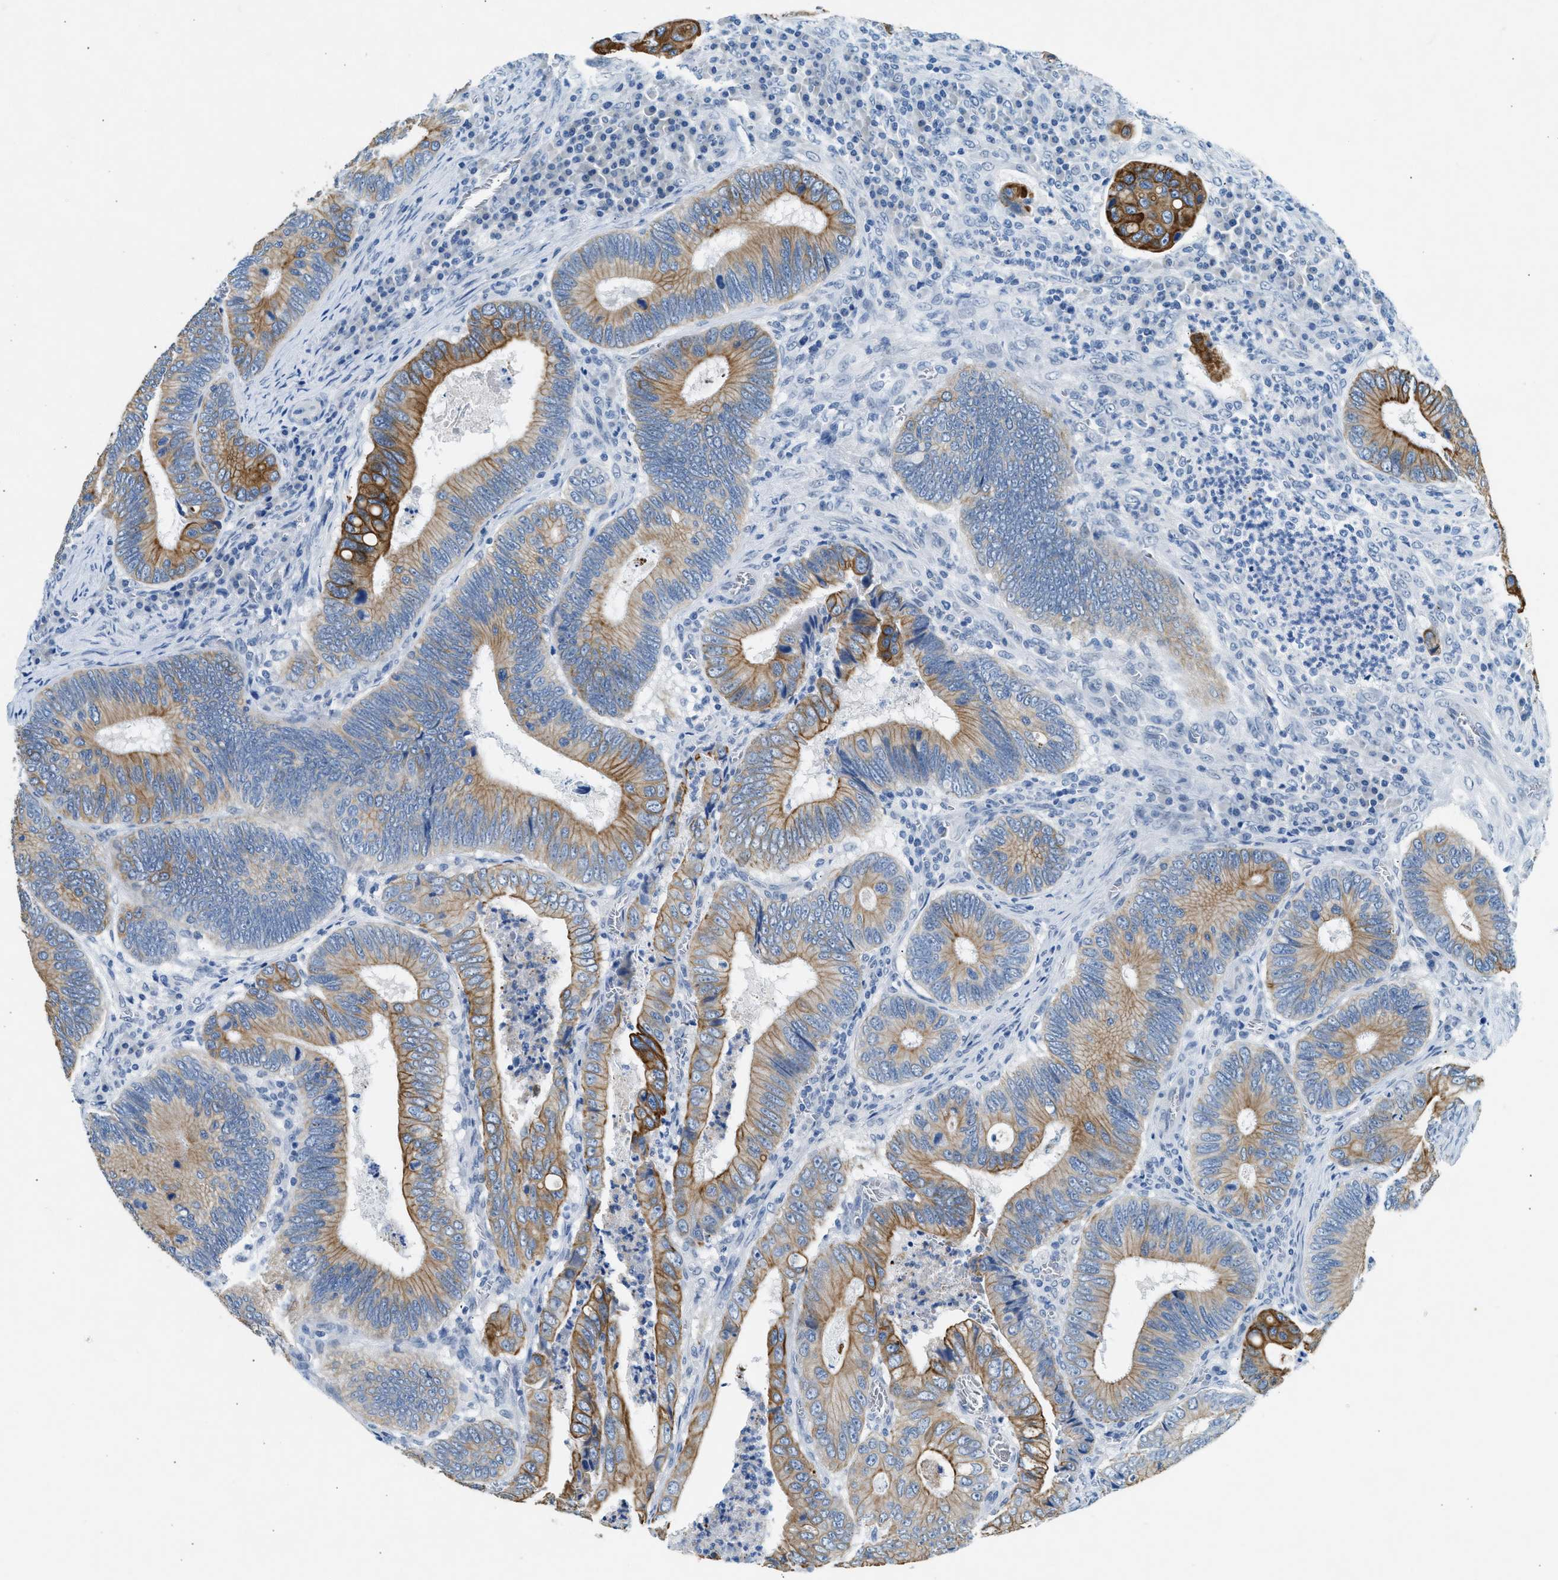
{"staining": {"intensity": "strong", "quantity": "25%-75%", "location": "cytoplasmic/membranous"}, "tissue": "colorectal cancer", "cell_type": "Tumor cells", "image_type": "cancer", "snomed": [{"axis": "morphology", "description": "Inflammation, NOS"}, {"axis": "morphology", "description": "Adenocarcinoma, NOS"}, {"axis": "topography", "description": "Colon"}], "caption": "Immunohistochemical staining of colorectal adenocarcinoma demonstrates high levels of strong cytoplasmic/membranous positivity in about 25%-75% of tumor cells. The staining is performed using DAB brown chromogen to label protein expression. The nuclei are counter-stained blue using hematoxylin.", "gene": "CFAP20", "patient": {"sex": "male", "age": 72}}